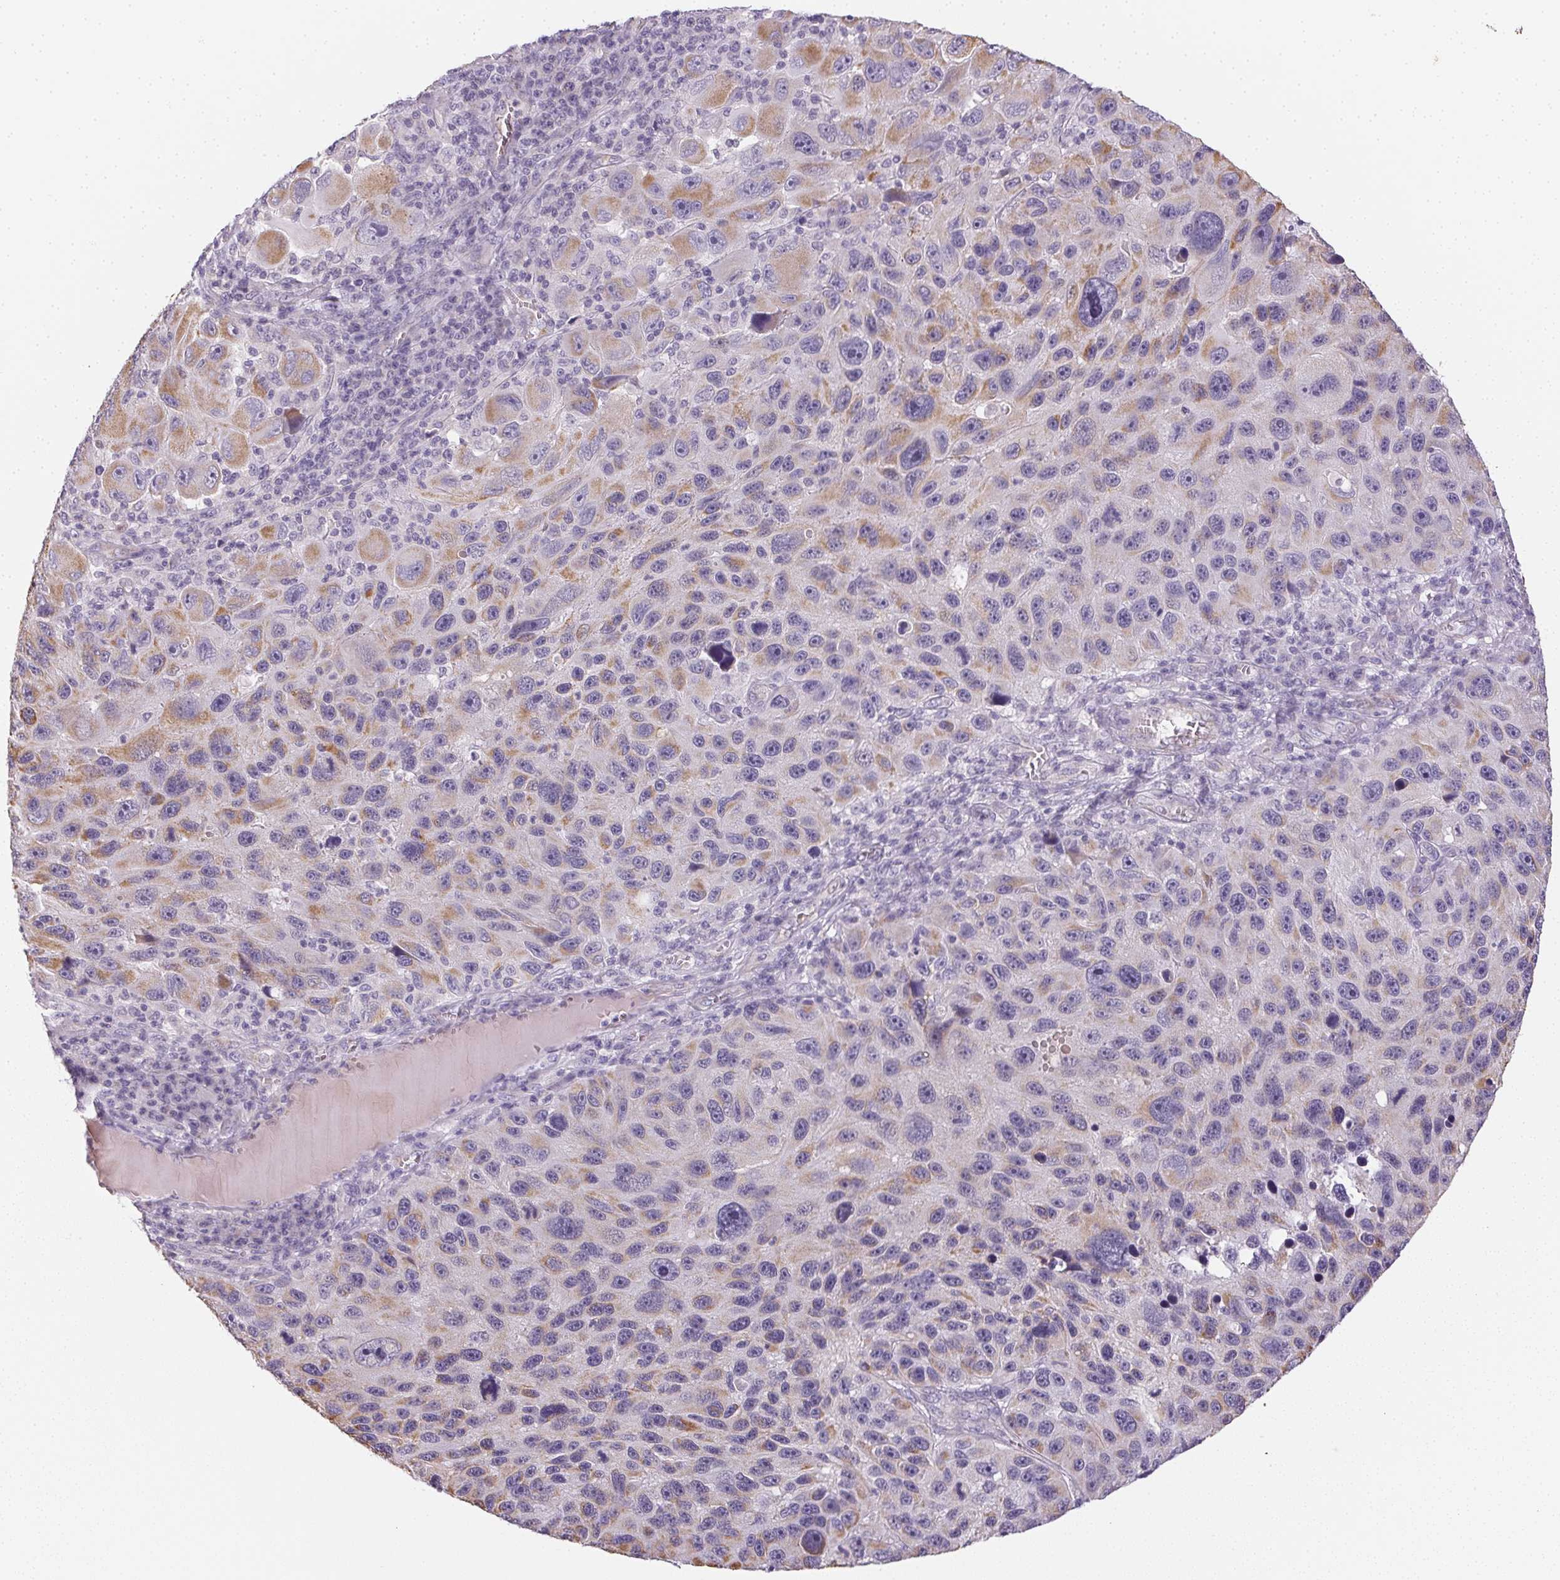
{"staining": {"intensity": "moderate", "quantity": "25%-75%", "location": "cytoplasmic/membranous"}, "tissue": "melanoma", "cell_type": "Tumor cells", "image_type": "cancer", "snomed": [{"axis": "morphology", "description": "Malignant melanoma, NOS"}, {"axis": "topography", "description": "Skin"}], "caption": "Malignant melanoma stained with DAB (3,3'-diaminobenzidine) immunohistochemistry shows medium levels of moderate cytoplasmic/membranous expression in about 25%-75% of tumor cells.", "gene": "SMYD1", "patient": {"sex": "male", "age": 53}}